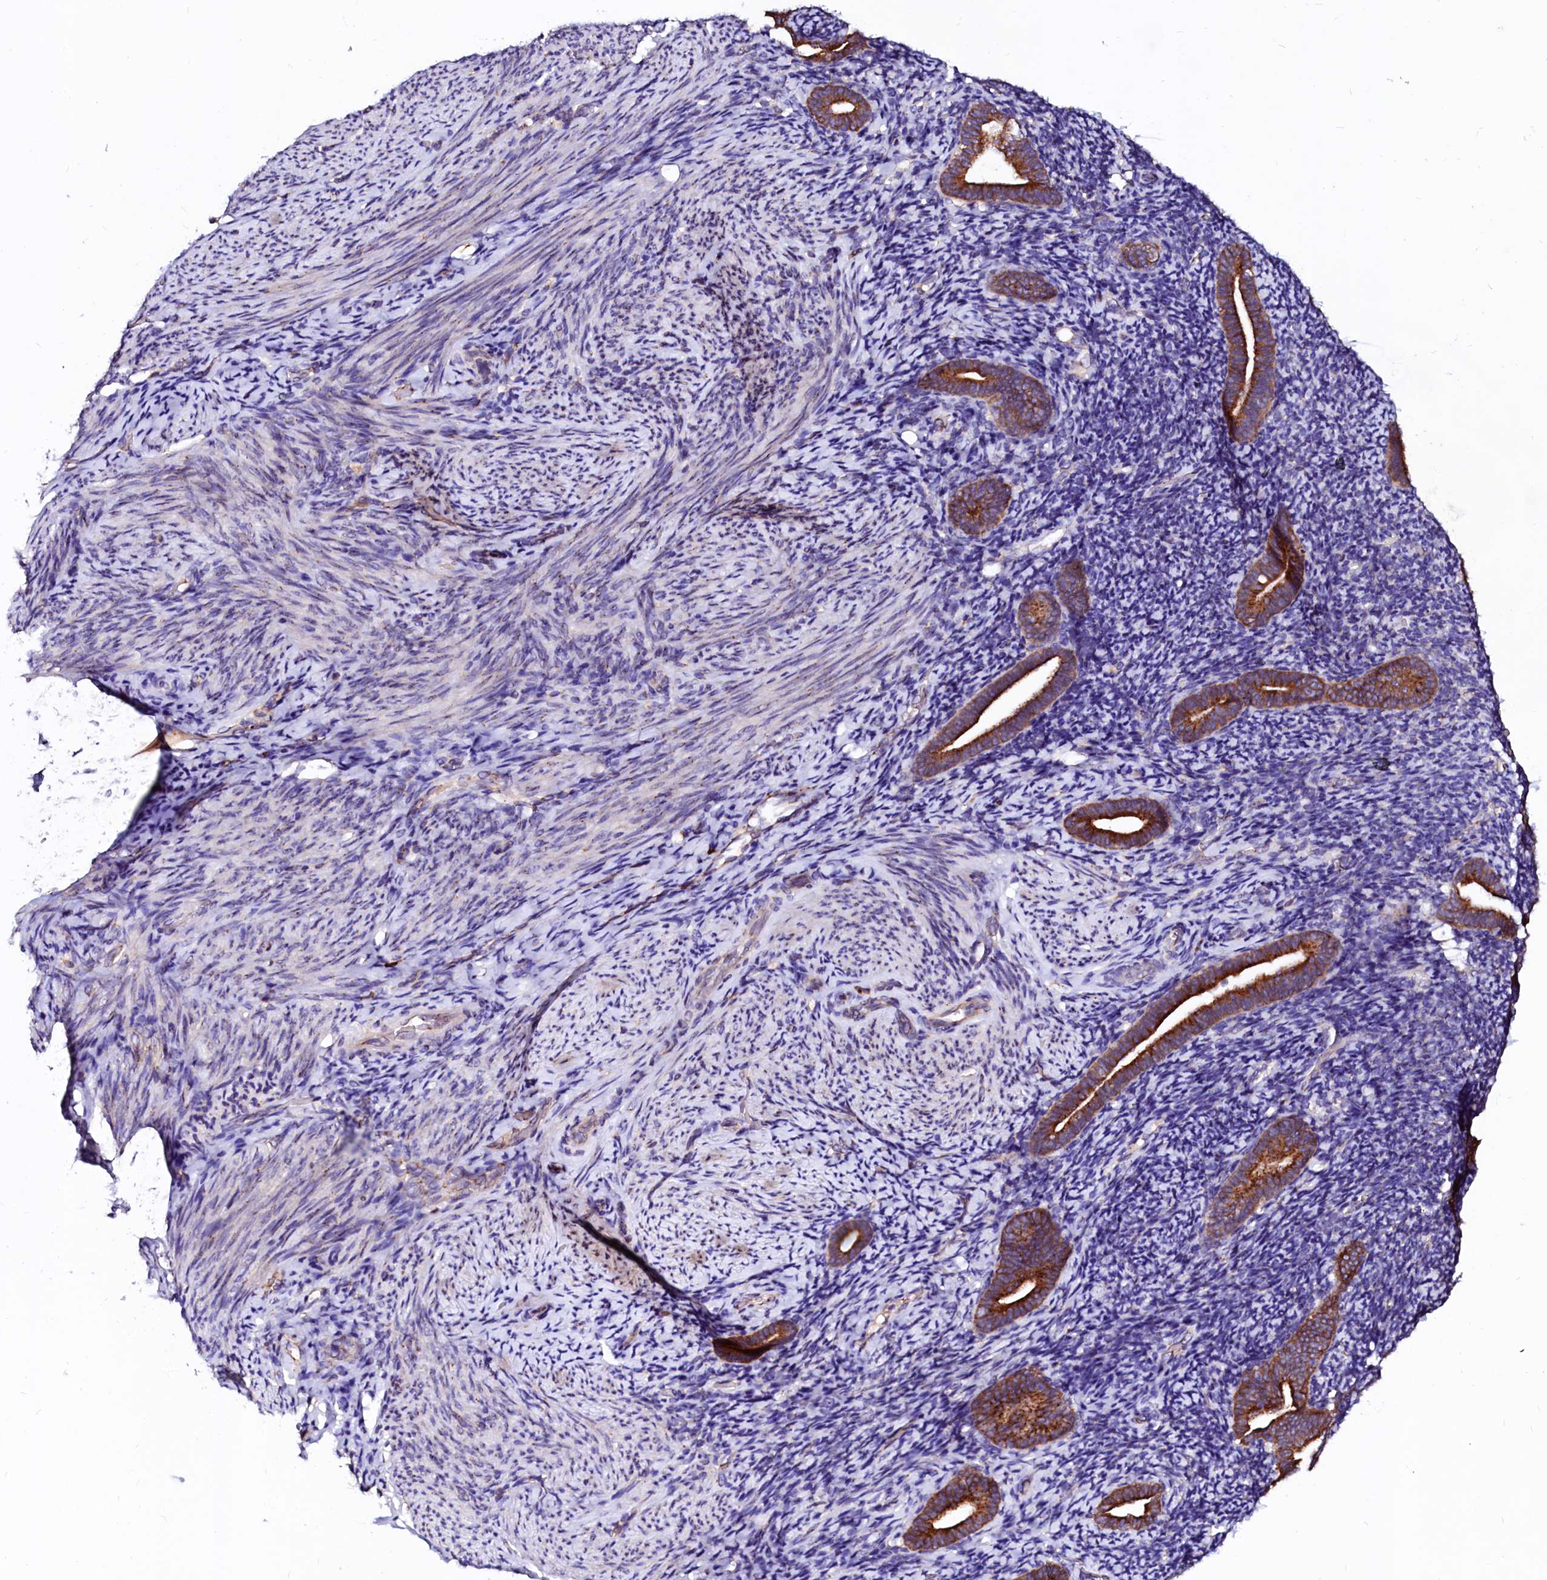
{"staining": {"intensity": "negative", "quantity": "none", "location": "none"}, "tissue": "endometrium", "cell_type": "Cells in endometrial stroma", "image_type": "normal", "snomed": [{"axis": "morphology", "description": "Normal tissue, NOS"}, {"axis": "topography", "description": "Endometrium"}], "caption": "IHC histopathology image of normal endometrium: endometrium stained with DAB (3,3'-diaminobenzidine) exhibits no significant protein expression in cells in endometrial stroma. Brightfield microscopy of IHC stained with DAB (brown) and hematoxylin (blue), captured at high magnification.", "gene": "LMAN1", "patient": {"sex": "female", "age": 51}}